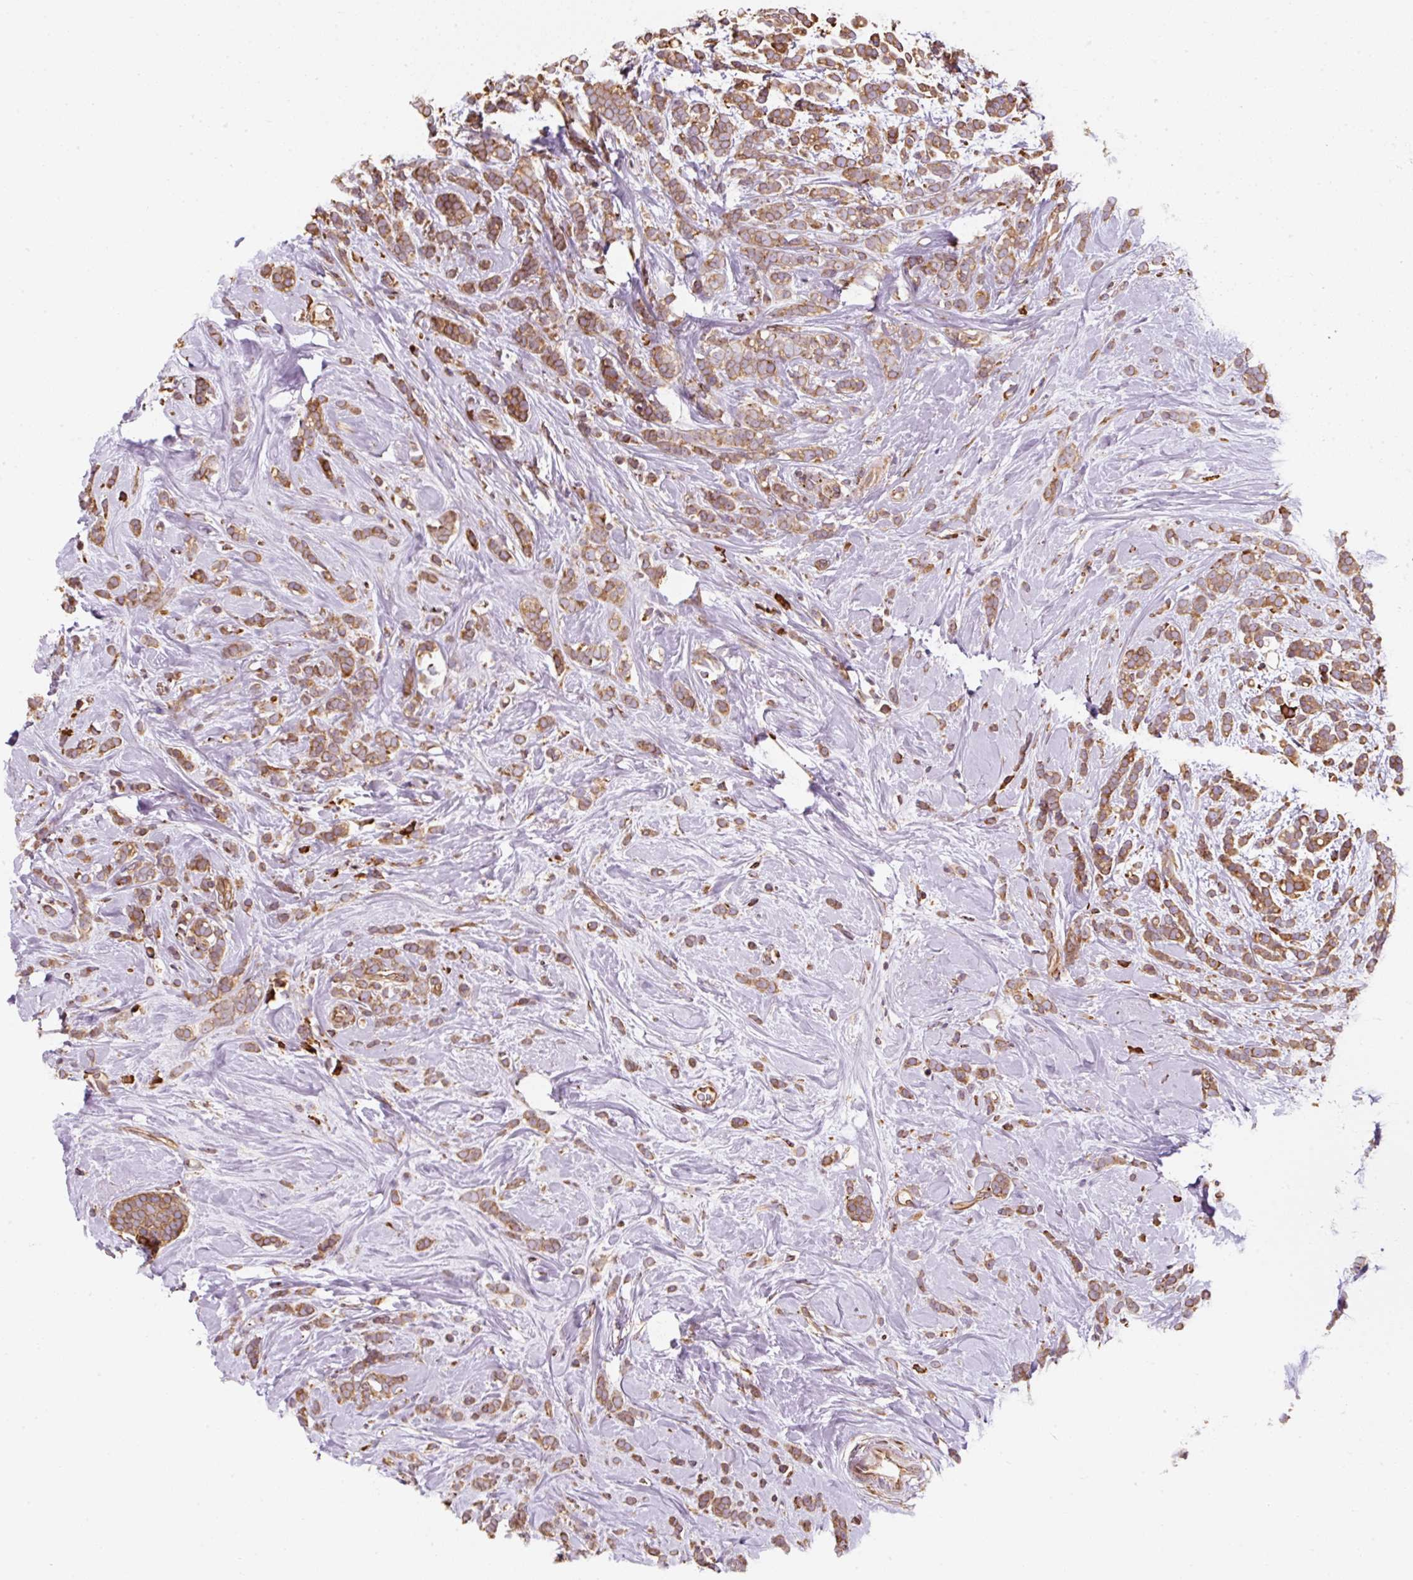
{"staining": {"intensity": "moderate", "quantity": ">75%", "location": "cytoplasmic/membranous"}, "tissue": "breast cancer", "cell_type": "Tumor cells", "image_type": "cancer", "snomed": [{"axis": "morphology", "description": "Lobular carcinoma"}, {"axis": "topography", "description": "Breast"}], "caption": "DAB immunohistochemical staining of human lobular carcinoma (breast) demonstrates moderate cytoplasmic/membranous protein expression in approximately >75% of tumor cells.", "gene": "PRKCSH", "patient": {"sex": "female", "age": 58}}